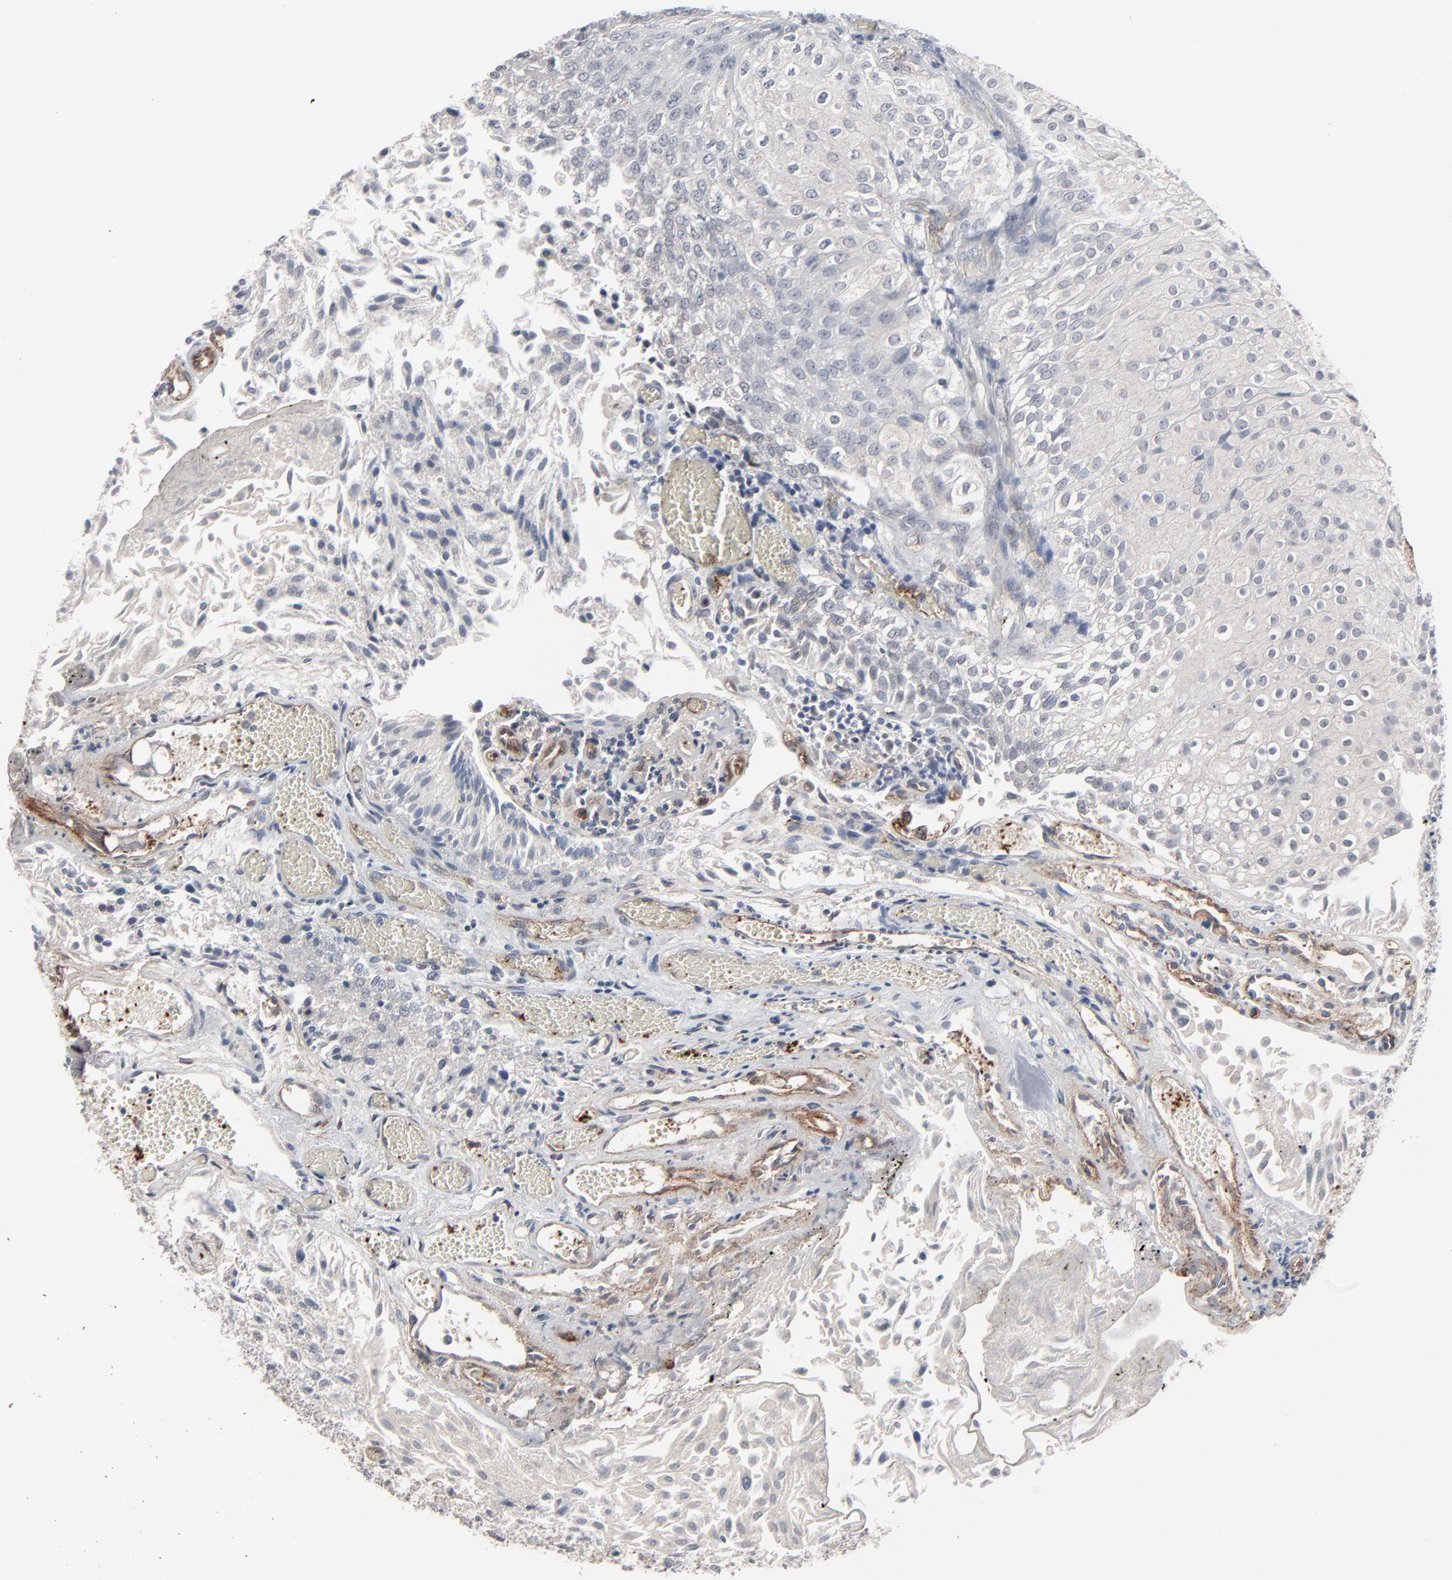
{"staining": {"intensity": "negative", "quantity": "none", "location": "none"}, "tissue": "urothelial cancer", "cell_type": "Tumor cells", "image_type": "cancer", "snomed": [{"axis": "morphology", "description": "Urothelial carcinoma, Low grade"}, {"axis": "topography", "description": "Urinary bladder"}], "caption": "The micrograph demonstrates no significant staining in tumor cells of urothelial cancer.", "gene": "JAM3", "patient": {"sex": "male", "age": 86}}